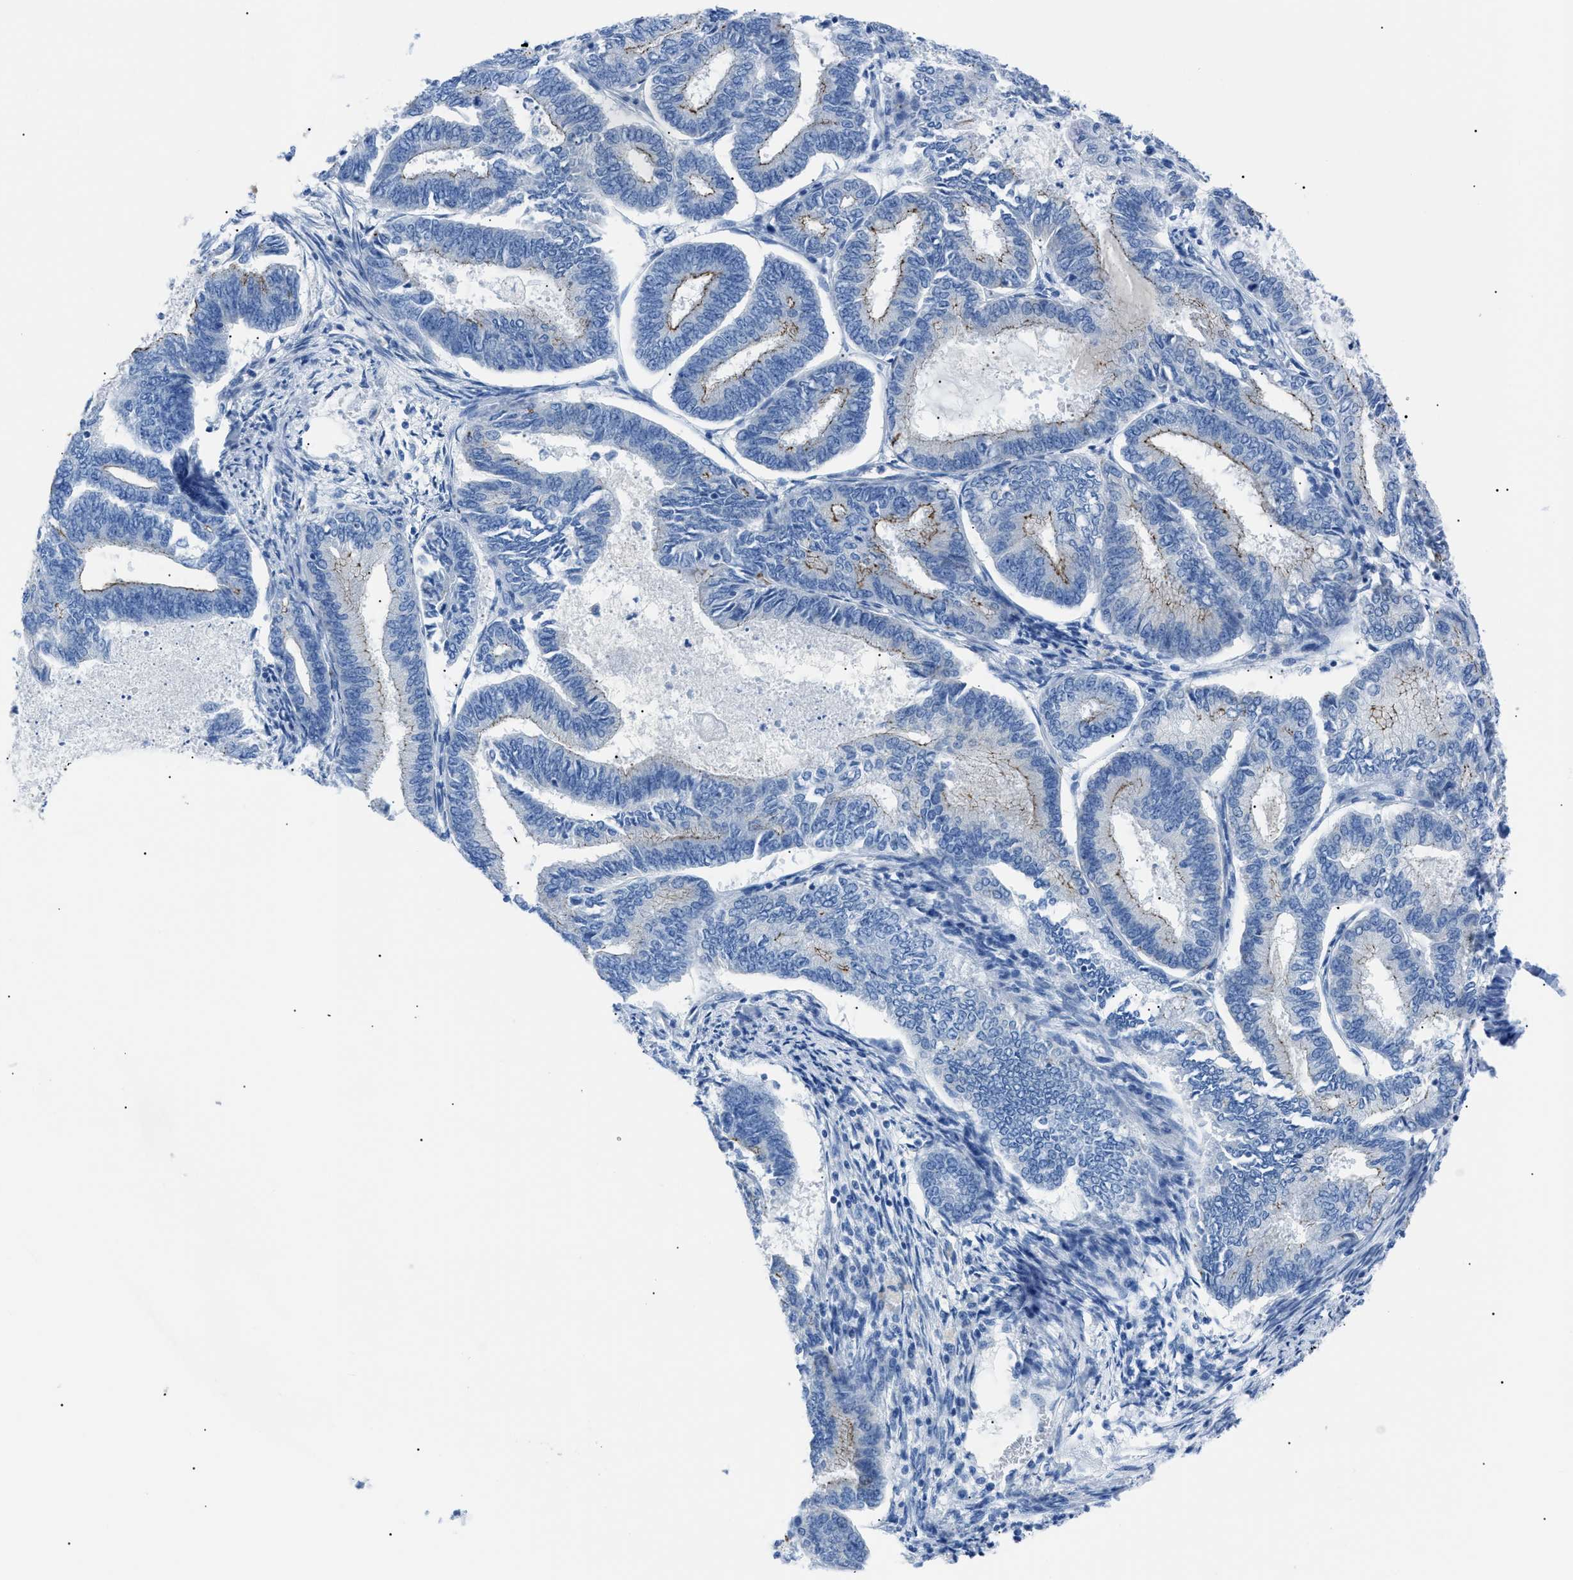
{"staining": {"intensity": "weak", "quantity": "<25%", "location": "cytoplasmic/membranous"}, "tissue": "endometrial cancer", "cell_type": "Tumor cells", "image_type": "cancer", "snomed": [{"axis": "morphology", "description": "Adenocarcinoma, NOS"}, {"axis": "topography", "description": "Endometrium"}], "caption": "Protein analysis of endometrial adenocarcinoma demonstrates no significant positivity in tumor cells.", "gene": "ZDHHC24", "patient": {"sex": "female", "age": 86}}